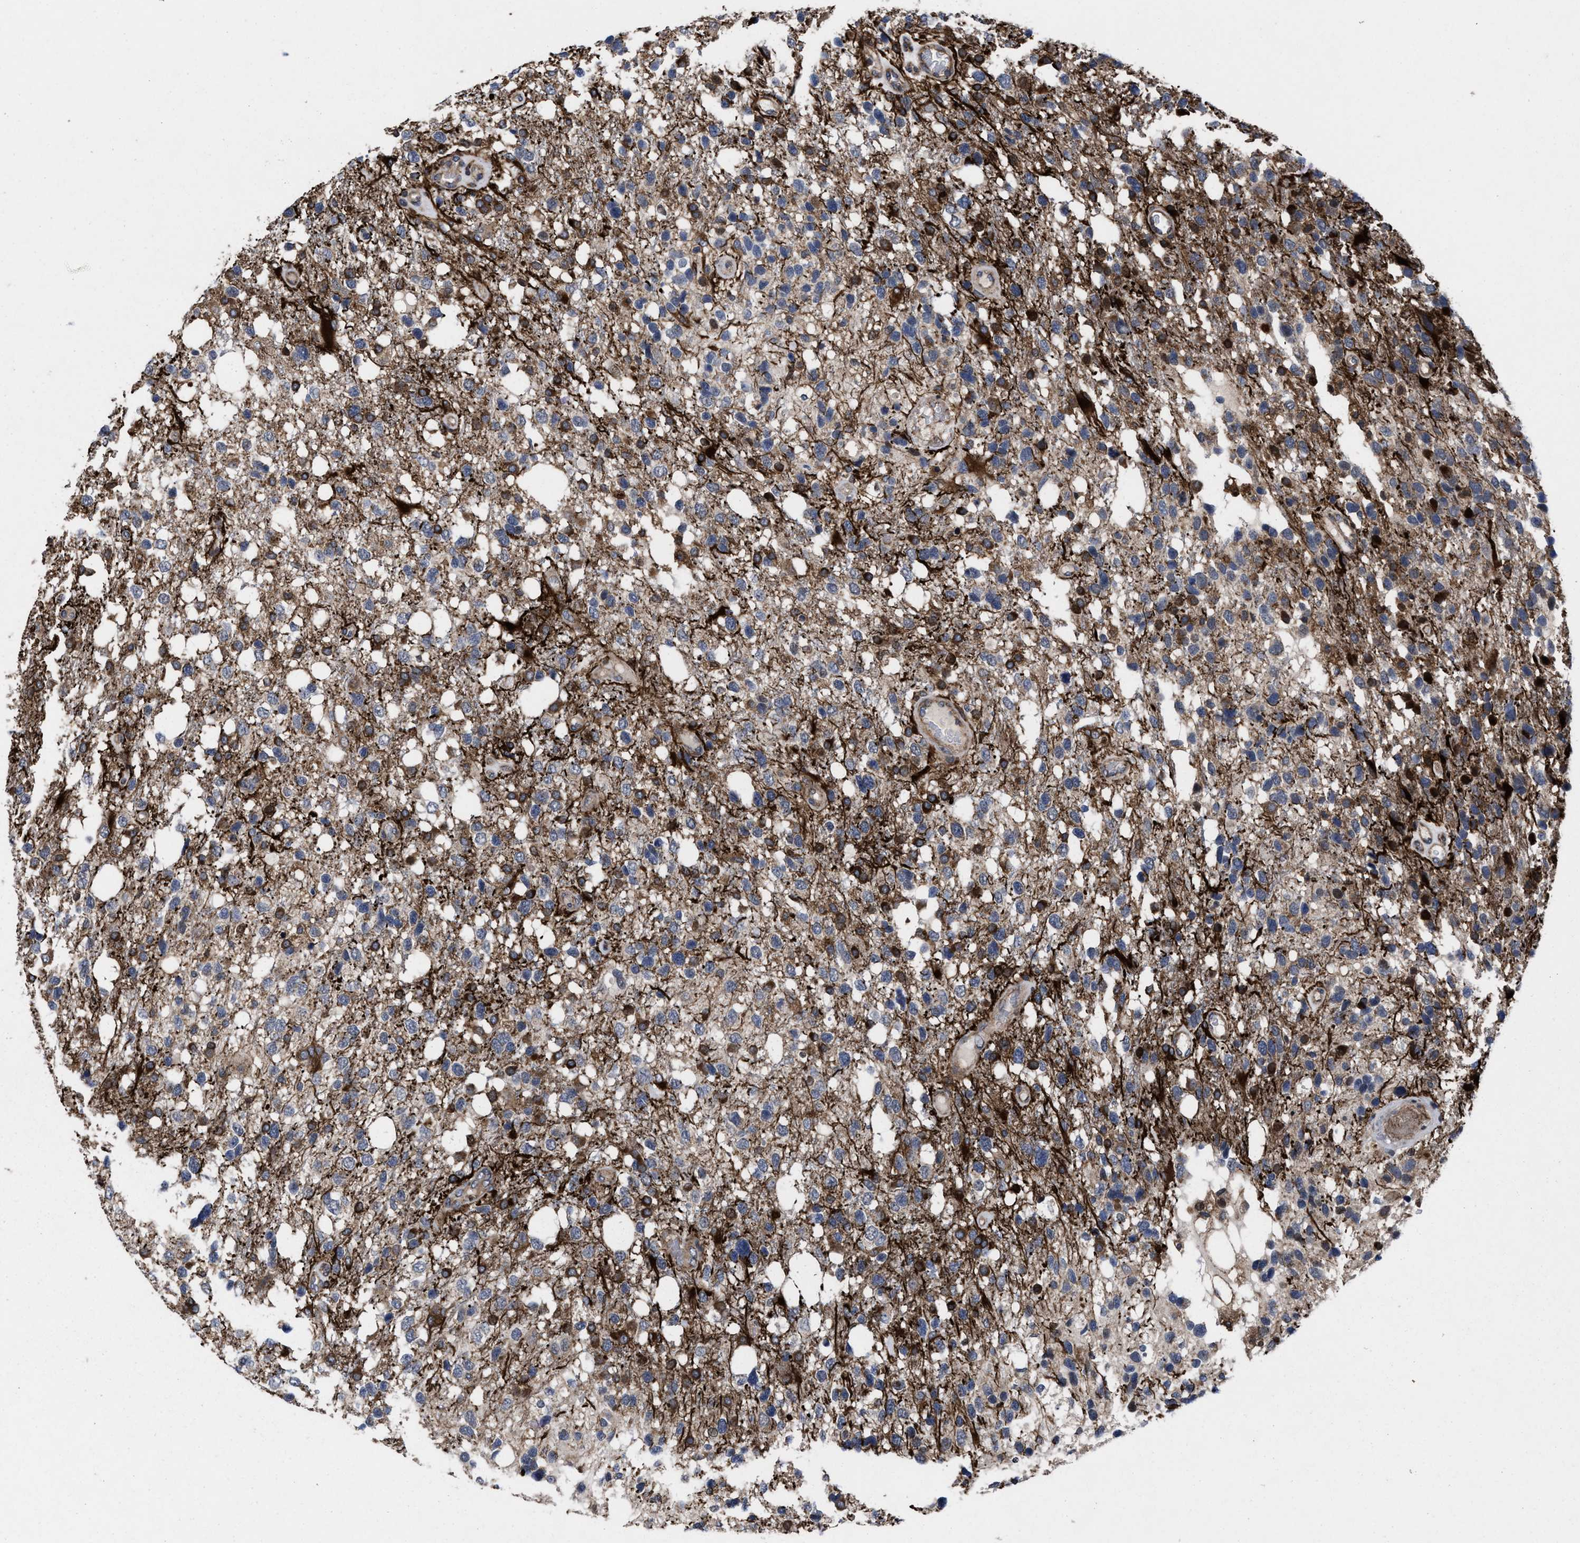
{"staining": {"intensity": "strong", "quantity": "<25%", "location": "cytoplasmic/membranous"}, "tissue": "glioma", "cell_type": "Tumor cells", "image_type": "cancer", "snomed": [{"axis": "morphology", "description": "Glioma, malignant, High grade"}, {"axis": "topography", "description": "Brain"}], "caption": "Malignant glioma (high-grade) stained for a protein displays strong cytoplasmic/membranous positivity in tumor cells. The protein is stained brown, and the nuclei are stained in blue (DAB (3,3'-diaminobenzidine) IHC with brightfield microscopy, high magnification).", "gene": "MRPL50", "patient": {"sex": "female", "age": 58}}